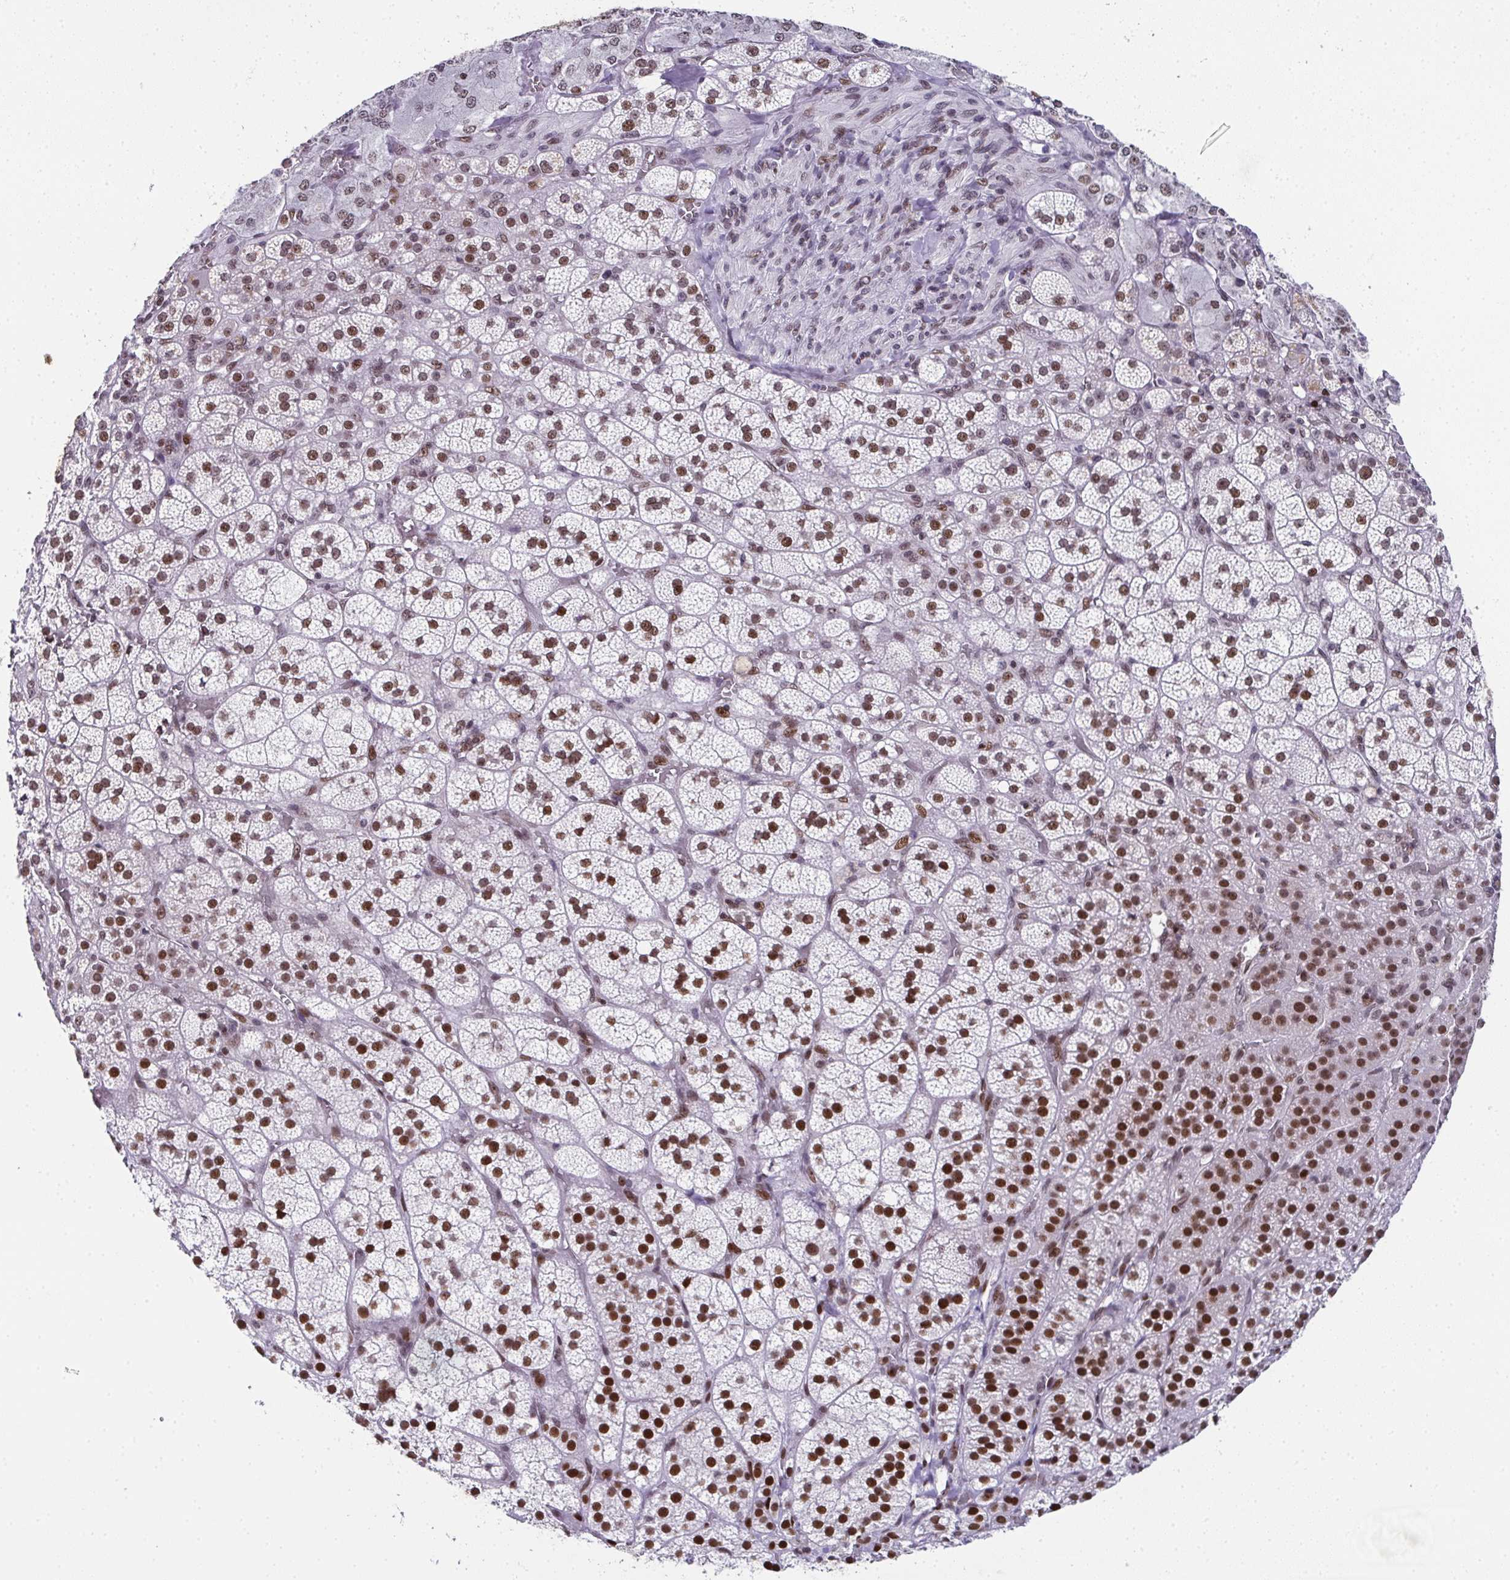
{"staining": {"intensity": "strong", "quantity": ">75%", "location": "nuclear"}, "tissue": "adrenal gland", "cell_type": "Glandular cells", "image_type": "normal", "snomed": [{"axis": "morphology", "description": "Normal tissue, NOS"}, {"axis": "topography", "description": "Adrenal gland"}], "caption": "Benign adrenal gland demonstrates strong nuclear positivity in approximately >75% of glandular cells, visualized by immunohistochemistry.", "gene": "RB1", "patient": {"sex": "female", "age": 60}}